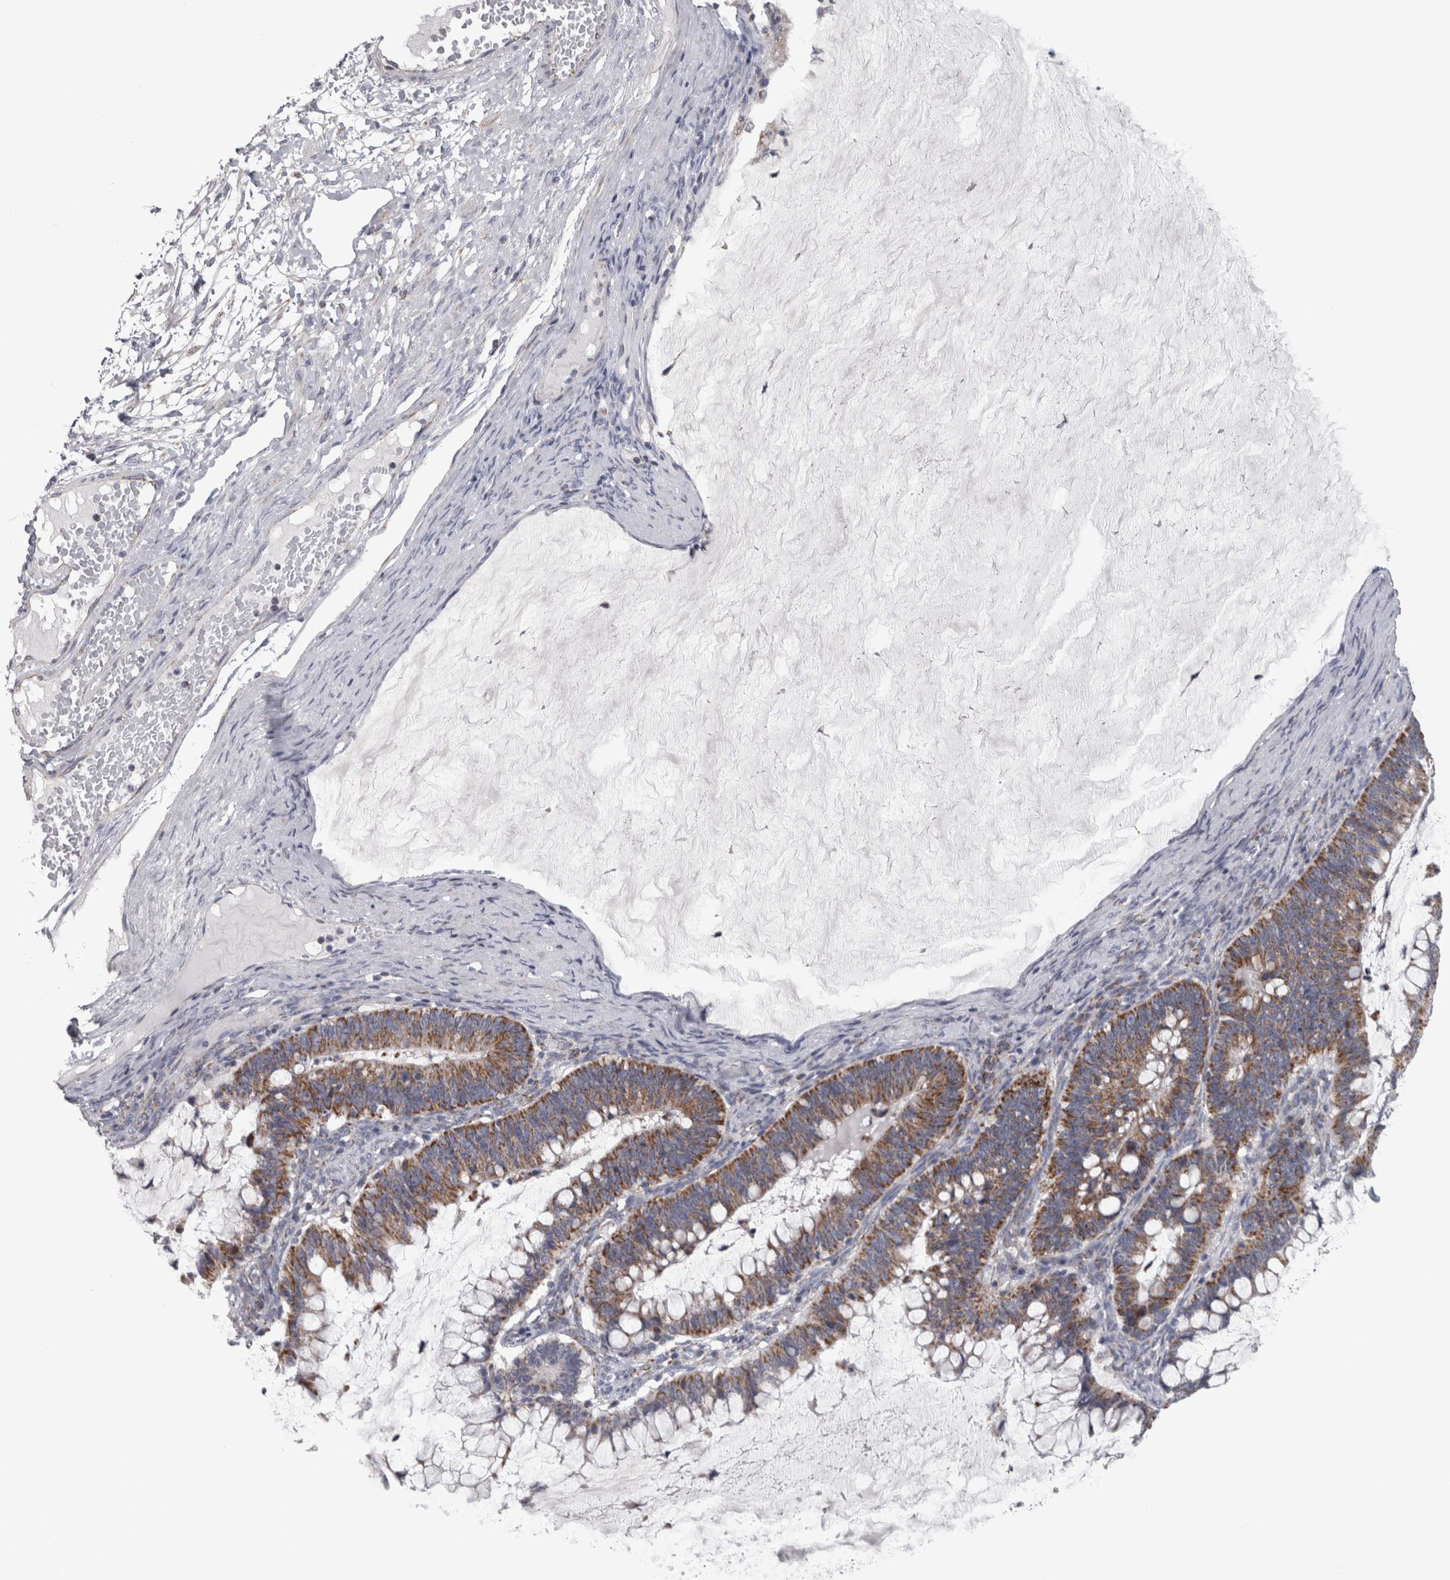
{"staining": {"intensity": "moderate", "quantity": ">75%", "location": "cytoplasmic/membranous"}, "tissue": "ovarian cancer", "cell_type": "Tumor cells", "image_type": "cancer", "snomed": [{"axis": "morphology", "description": "Cystadenocarcinoma, mucinous, NOS"}, {"axis": "topography", "description": "Ovary"}], "caption": "Protein staining shows moderate cytoplasmic/membranous staining in approximately >75% of tumor cells in ovarian mucinous cystadenocarcinoma.", "gene": "DBT", "patient": {"sex": "female", "age": 61}}